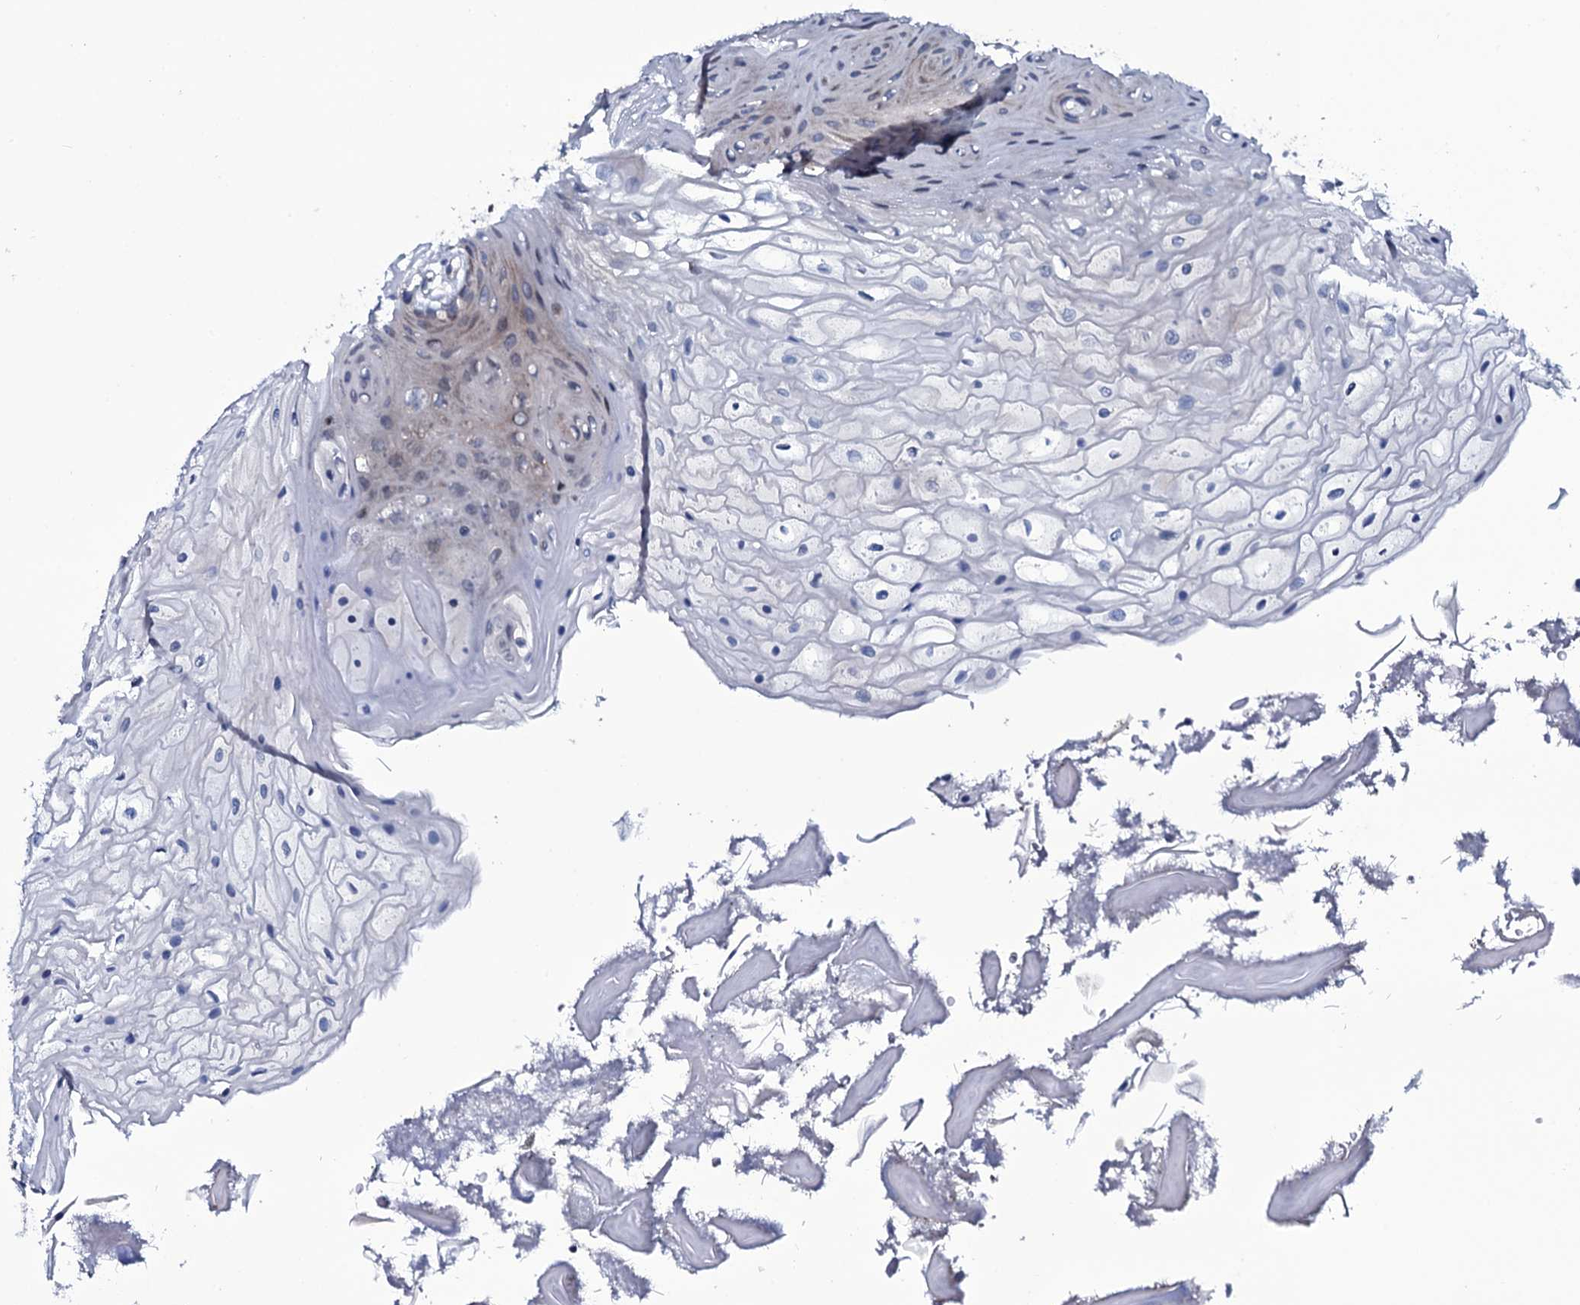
{"staining": {"intensity": "moderate", "quantity": "25%-75%", "location": "cytoplasmic/membranous"}, "tissue": "oral mucosa", "cell_type": "Squamous epithelial cells", "image_type": "normal", "snomed": [{"axis": "morphology", "description": "Normal tissue, NOS"}, {"axis": "topography", "description": "Oral tissue"}], "caption": "Human oral mucosa stained for a protein (brown) exhibits moderate cytoplasmic/membranous positive expression in about 25%-75% of squamous epithelial cells.", "gene": "WIPF3", "patient": {"sex": "female", "age": 80}}